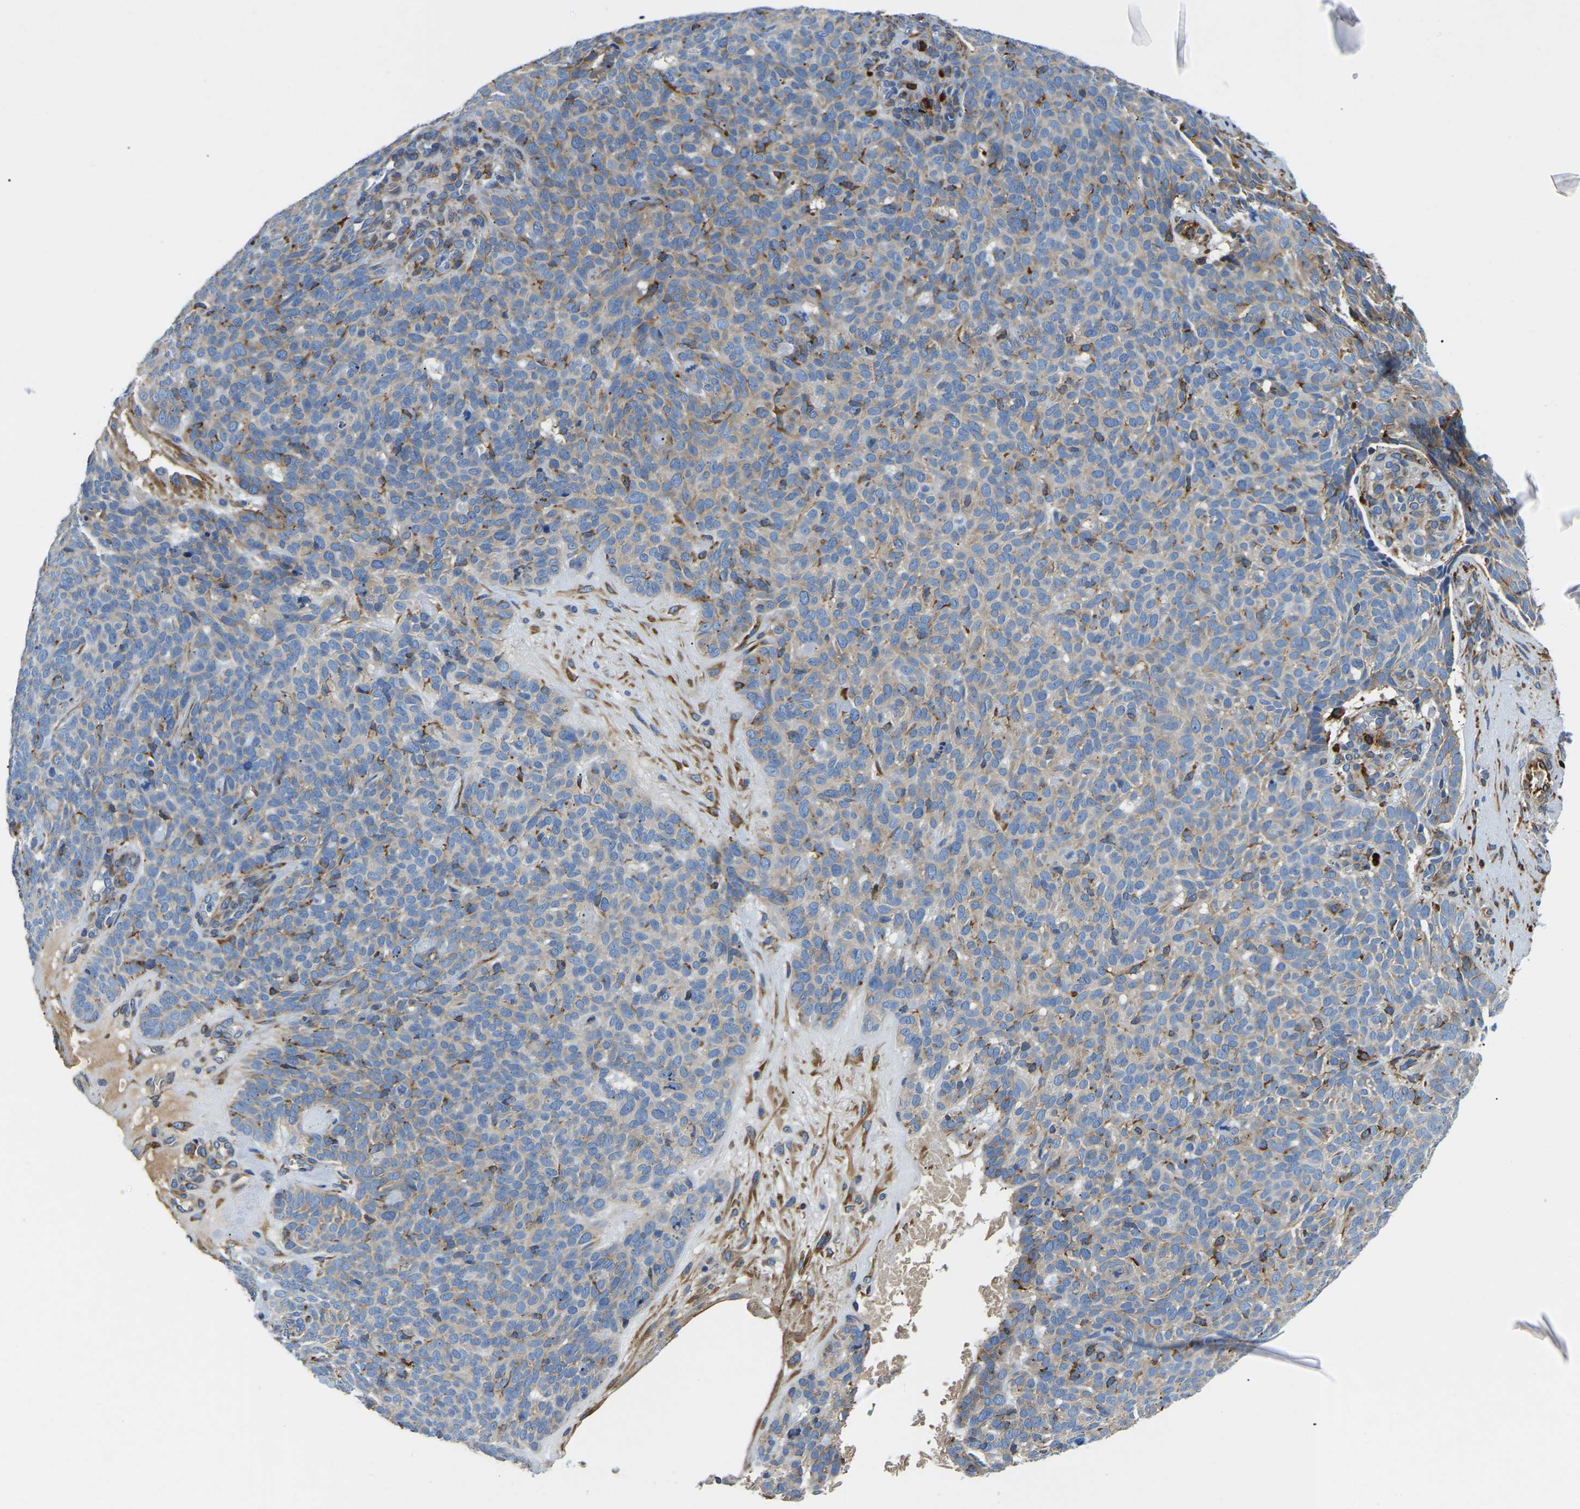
{"staining": {"intensity": "moderate", "quantity": "<25%", "location": "cytoplasmic/membranous"}, "tissue": "skin cancer", "cell_type": "Tumor cells", "image_type": "cancer", "snomed": [{"axis": "morphology", "description": "Basal cell carcinoma"}, {"axis": "topography", "description": "Skin"}], "caption": "Immunohistochemical staining of skin cancer reveals low levels of moderate cytoplasmic/membranous protein expression in about <25% of tumor cells.", "gene": "DUSP8", "patient": {"sex": "male", "age": 61}}